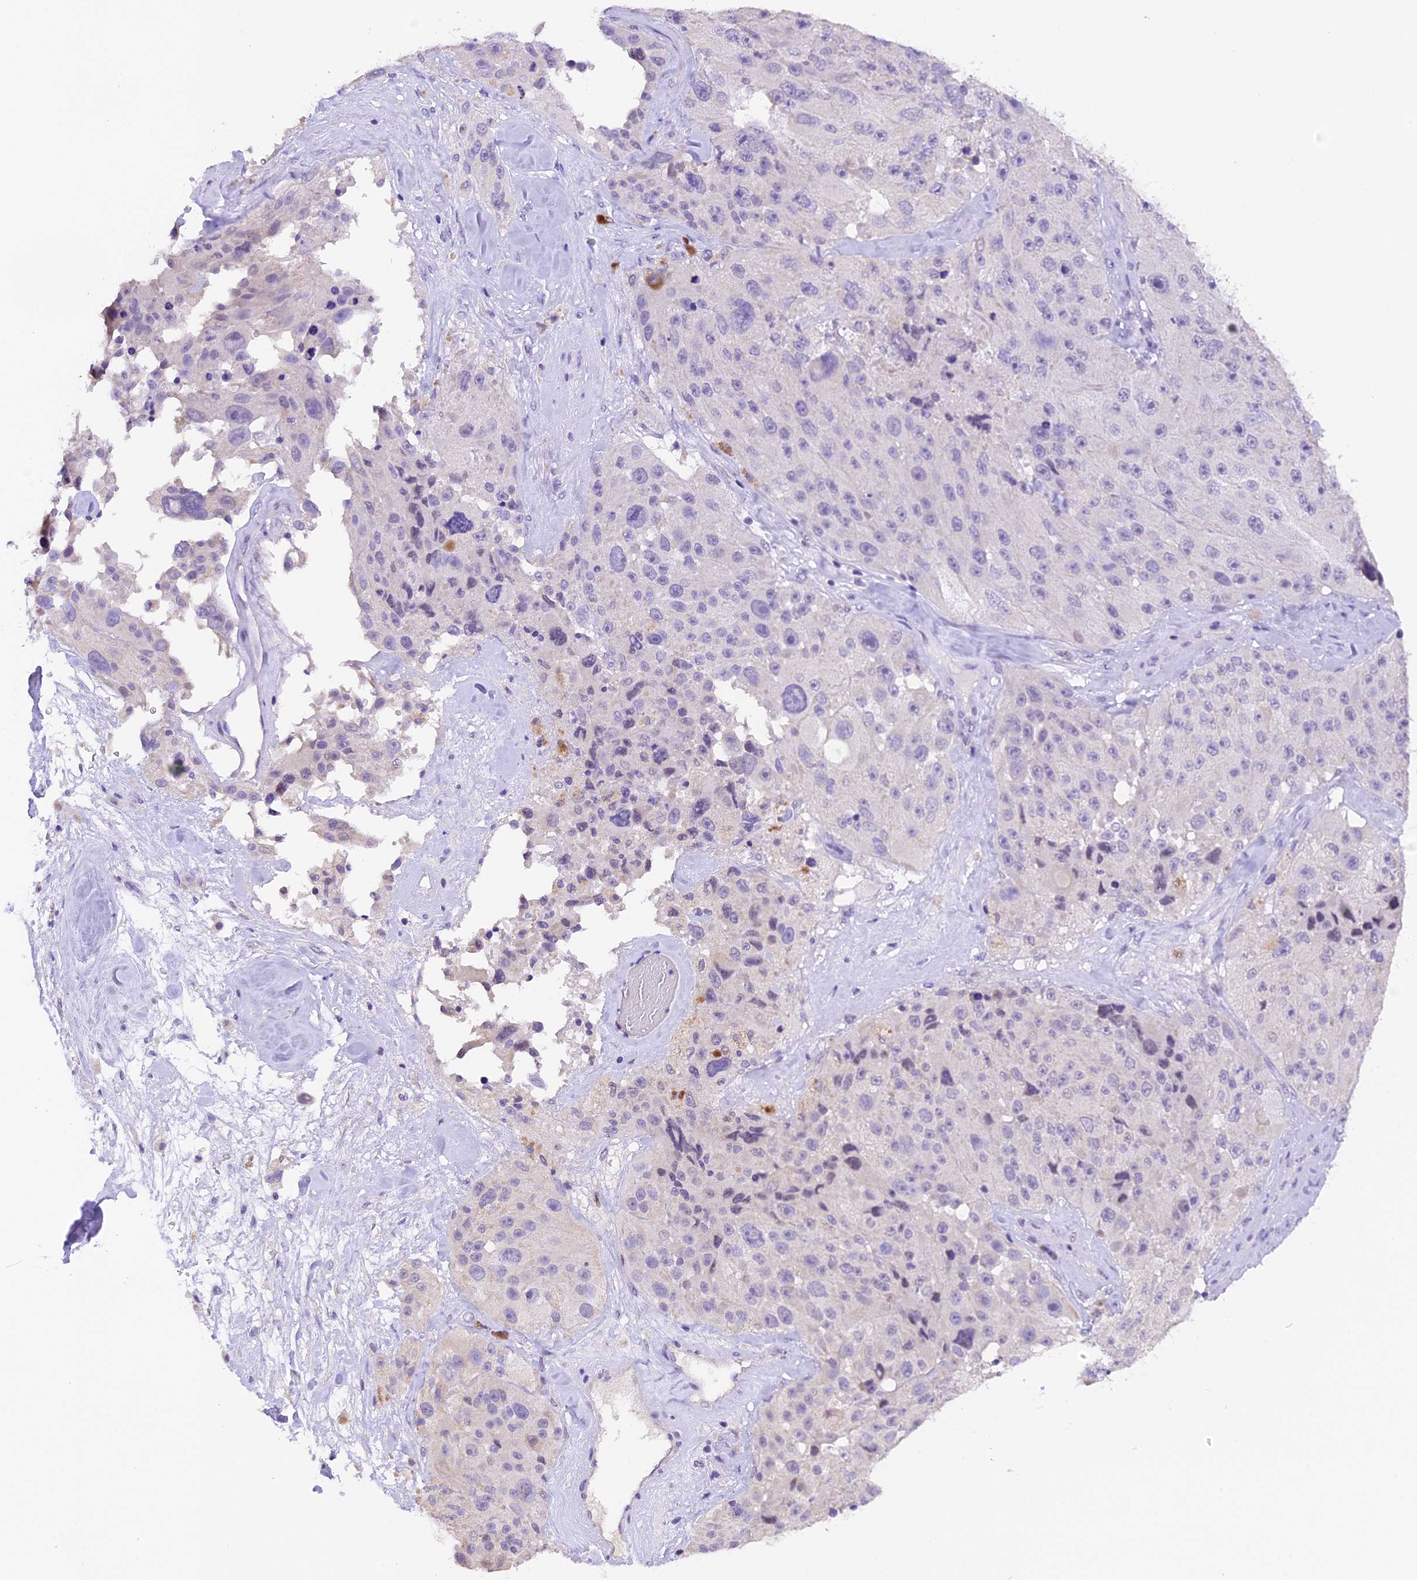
{"staining": {"intensity": "negative", "quantity": "none", "location": "none"}, "tissue": "melanoma", "cell_type": "Tumor cells", "image_type": "cancer", "snomed": [{"axis": "morphology", "description": "Malignant melanoma, Metastatic site"}, {"axis": "topography", "description": "Lymph node"}], "caption": "Immunohistochemistry image of neoplastic tissue: melanoma stained with DAB (3,3'-diaminobenzidine) exhibits no significant protein staining in tumor cells.", "gene": "AHSP", "patient": {"sex": "male", "age": 62}}